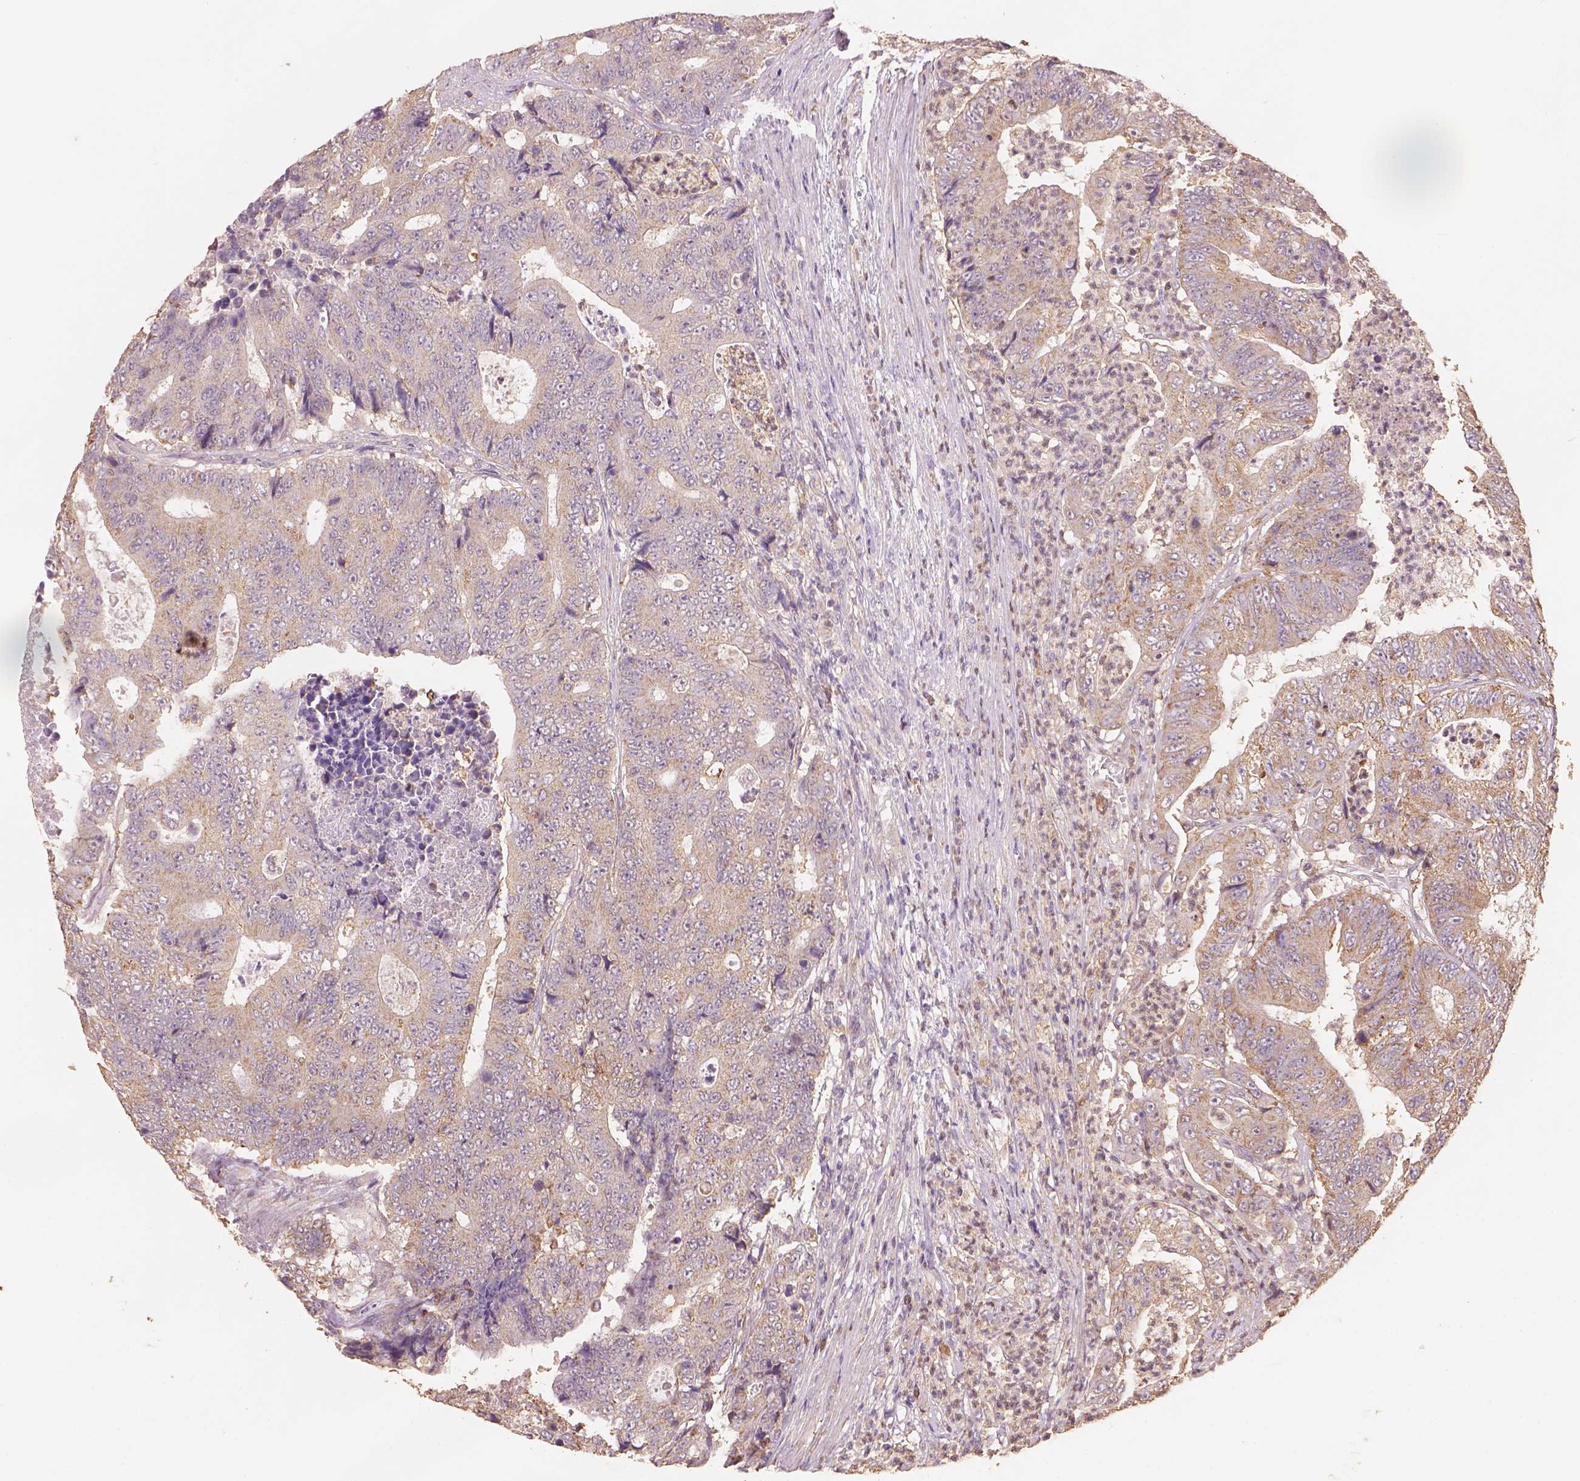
{"staining": {"intensity": "weak", "quantity": ">75%", "location": "cytoplasmic/membranous"}, "tissue": "colorectal cancer", "cell_type": "Tumor cells", "image_type": "cancer", "snomed": [{"axis": "morphology", "description": "Adenocarcinoma, NOS"}, {"axis": "topography", "description": "Colon"}], "caption": "Tumor cells demonstrate low levels of weak cytoplasmic/membranous staining in about >75% of cells in human colorectal cancer.", "gene": "AP2B1", "patient": {"sex": "female", "age": 48}}